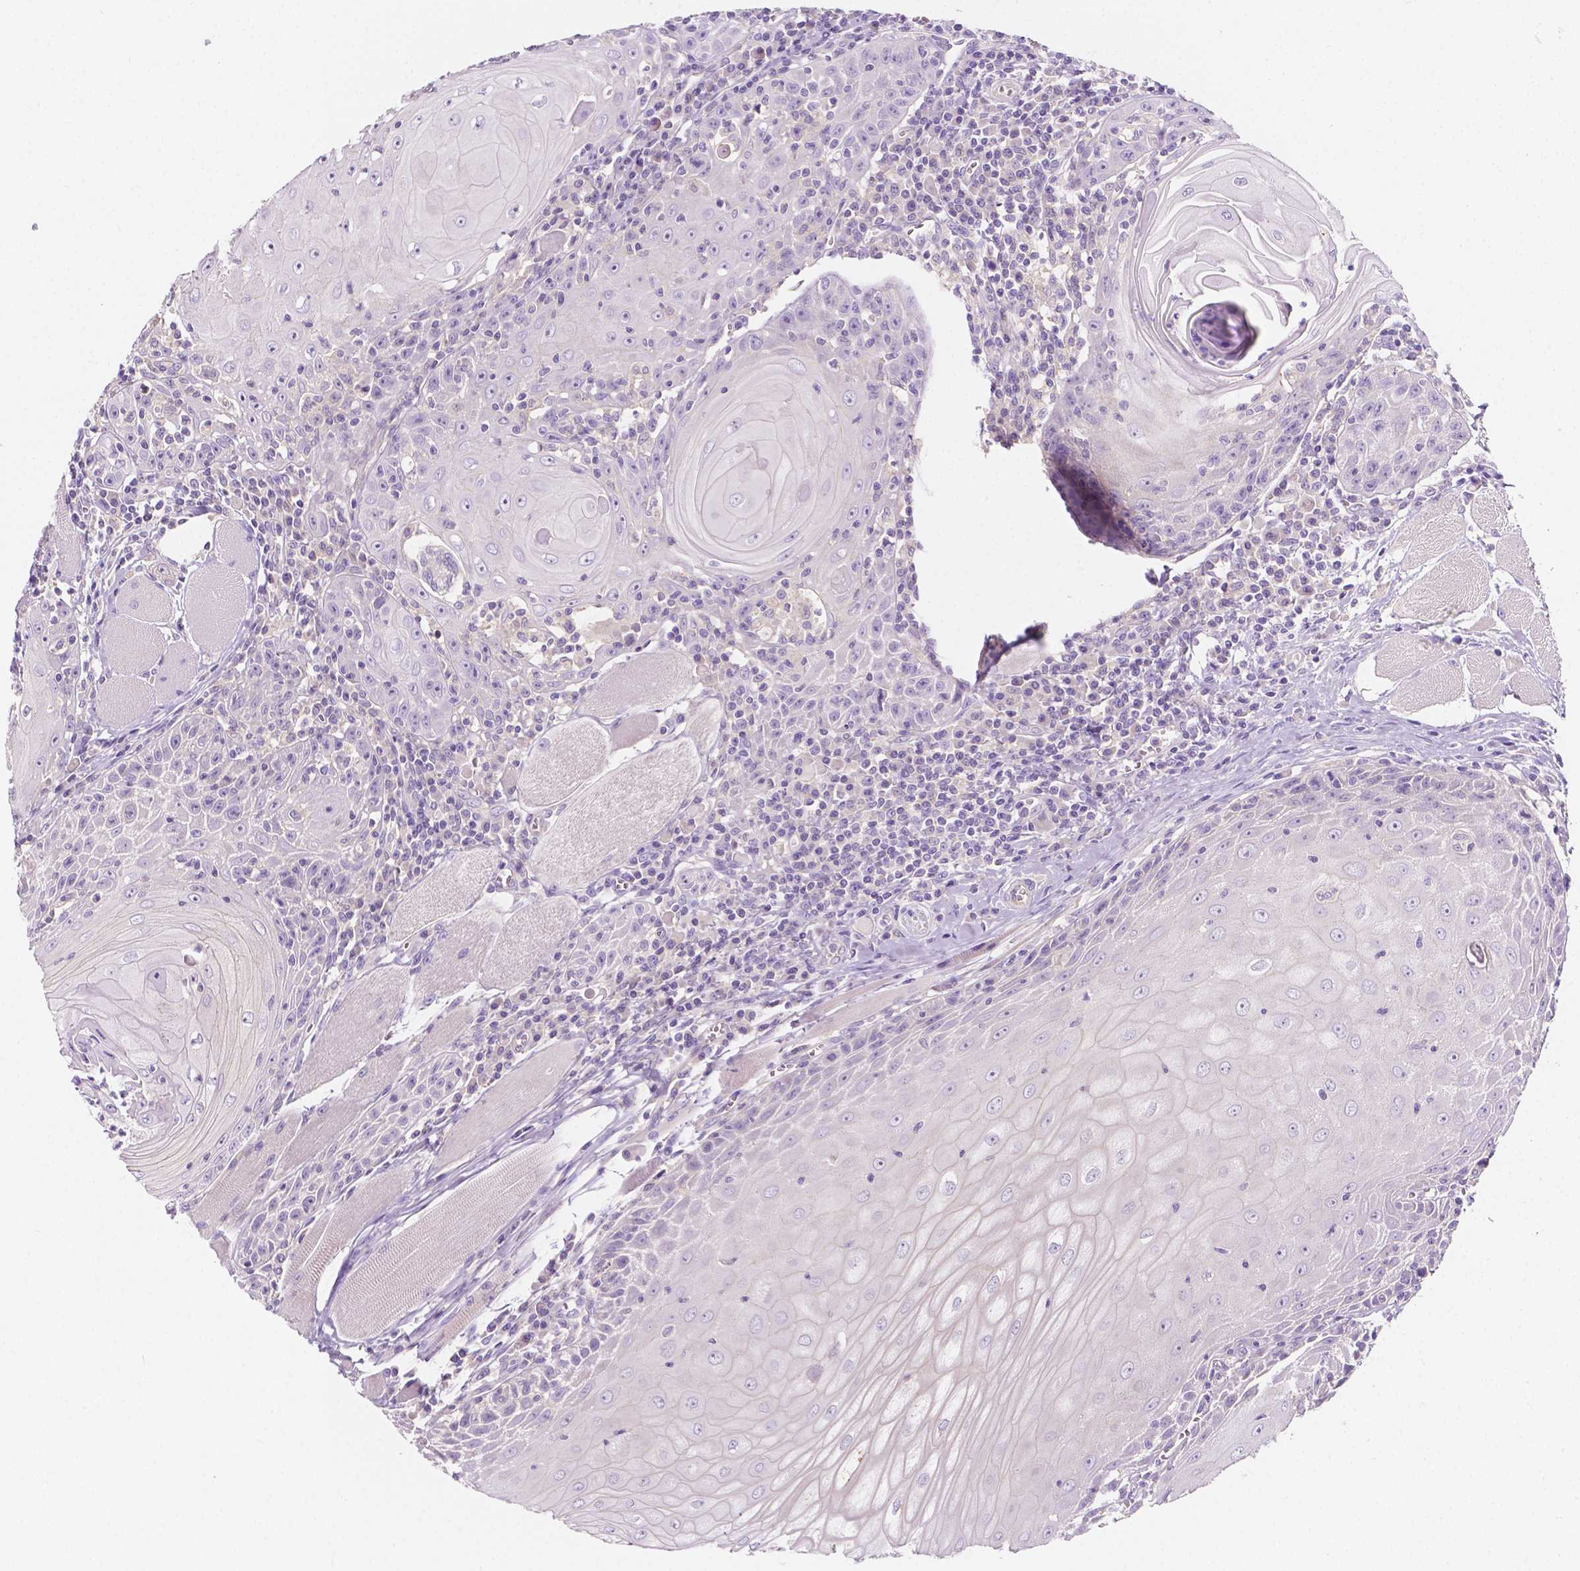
{"staining": {"intensity": "negative", "quantity": "none", "location": "none"}, "tissue": "head and neck cancer", "cell_type": "Tumor cells", "image_type": "cancer", "snomed": [{"axis": "morphology", "description": "Normal tissue, NOS"}, {"axis": "morphology", "description": "Squamous cell carcinoma, NOS"}, {"axis": "topography", "description": "Oral tissue"}, {"axis": "topography", "description": "Head-Neck"}], "caption": "High power microscopy photomicrograph of an IHC image of head and neck squamous cell carcinoma, revealing no significant staining in tumor cells.", "gene": "SIRT2", "patient": {"sex": "male", "age": 52}}